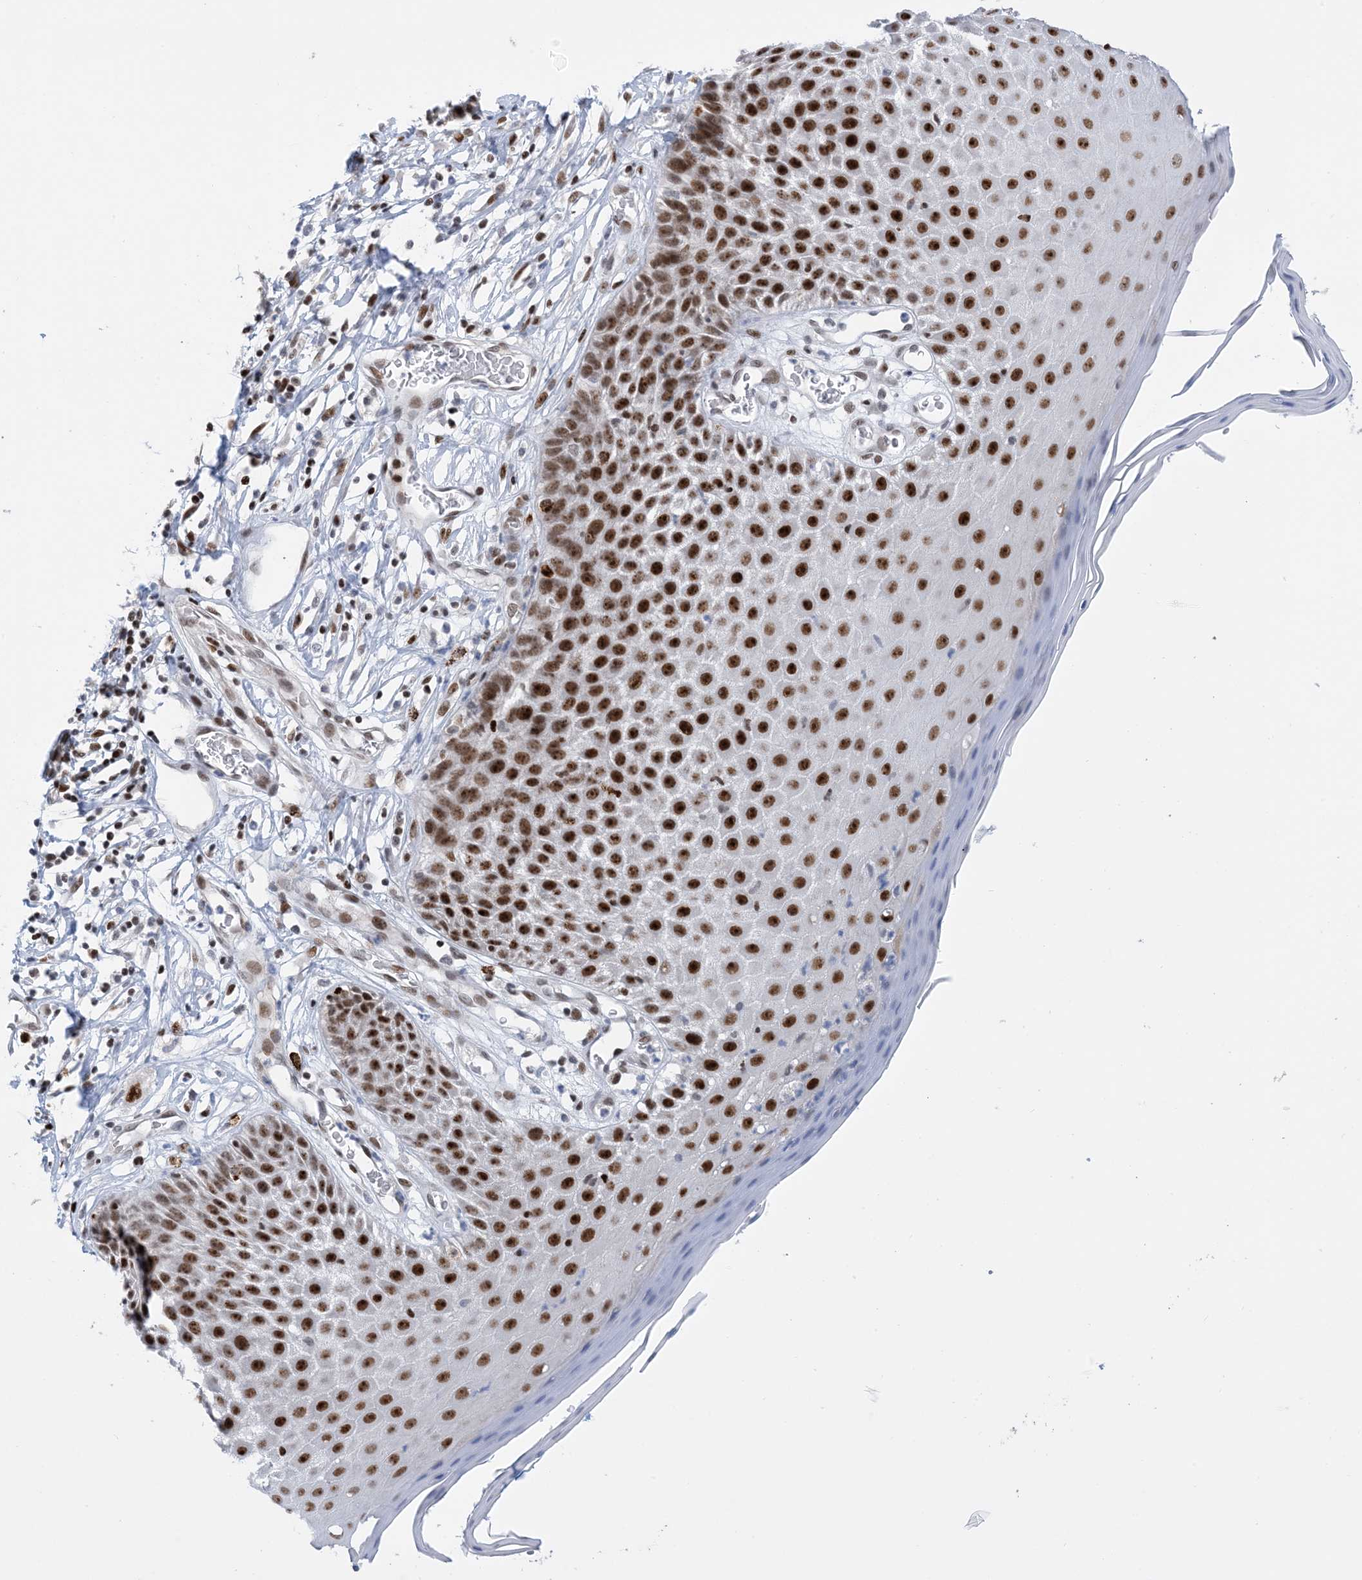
{"staining": {"intensity": "strong", "quantity": ">75%", "location": "nuclear"}, "tissue": "skin", "cell_type": "Epidermal cells", "image_type": "normal", "snomed": [{"axis": "morphology", "description": "Normal tissue, NOS"}, {"axis": "topography", "description": "Vulva"}], "caption": "A photomicrograph of human skin stained for a protein exhibits strong nuclear brown staining in epidermal cells. (IHC, brightfield microscopy, high magnification).", "gene": "TSPYL1", "patient": {"sex": "female", "age": 68}}